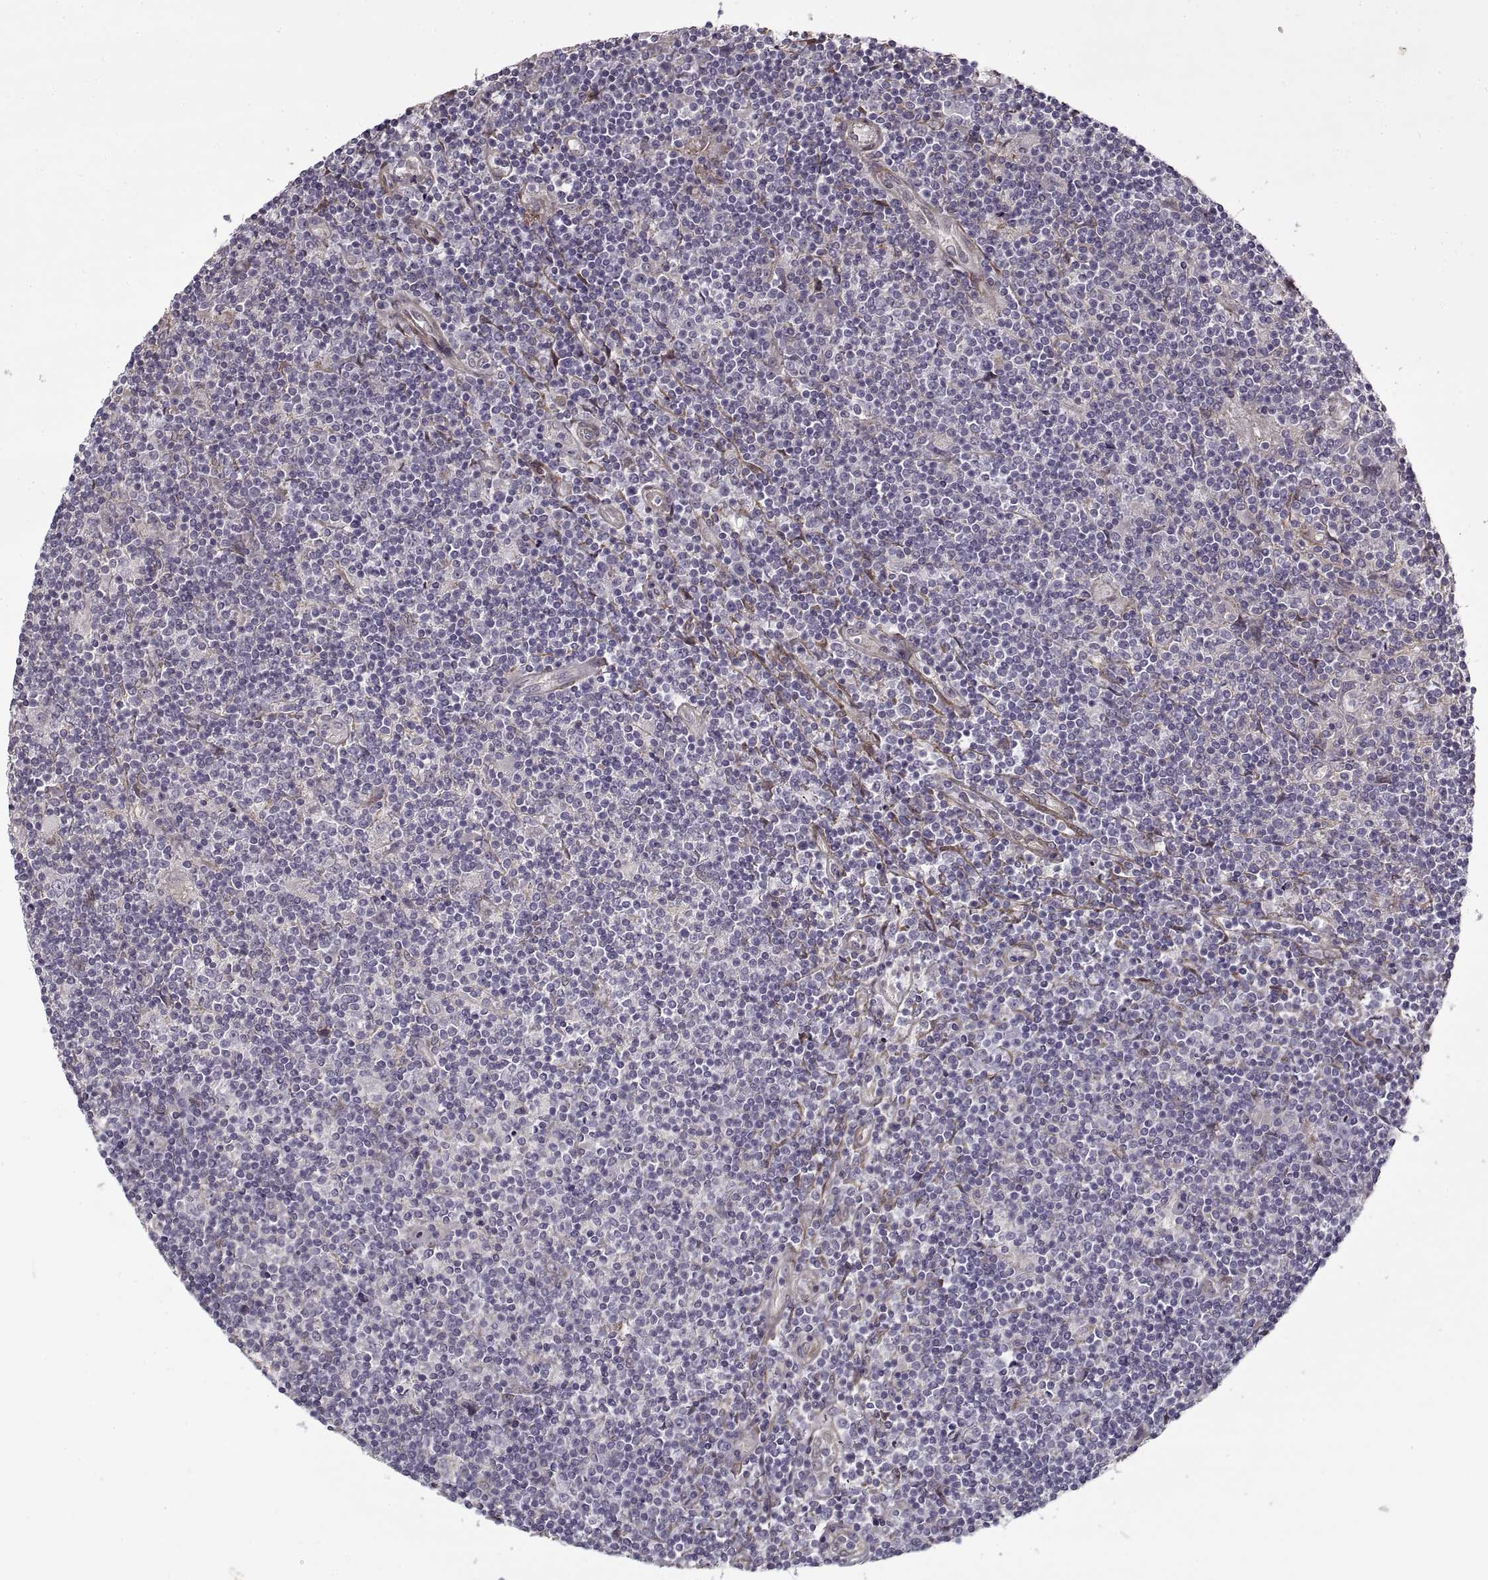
{"staining": {"intensity": "negative", "quantity": "none", "location": "none"}, "tissue": "lymphoma", "cell_type": "Tumor cells", "image_type": "cancer", "snomed": [{"axis": "morphology", "description": "Hodgkin's disease, NOS"}, {"axis": "topography", "description": "Lymph node"}], "caption": "Immunohistochemistry micrograph of neoplastic tissue: Hodgkin's disease stained with DAB (3,3'-diaminobenzidine) reveals no significant protein staining in tumor cells. The staining was performed using DAB to visualize the protein expression in brown, while the nuclei were stained in blue with hematoxylin (Magnification: 20x).", "gene": "LAMB2", "patient": {"sex": "male", "age": 40}}